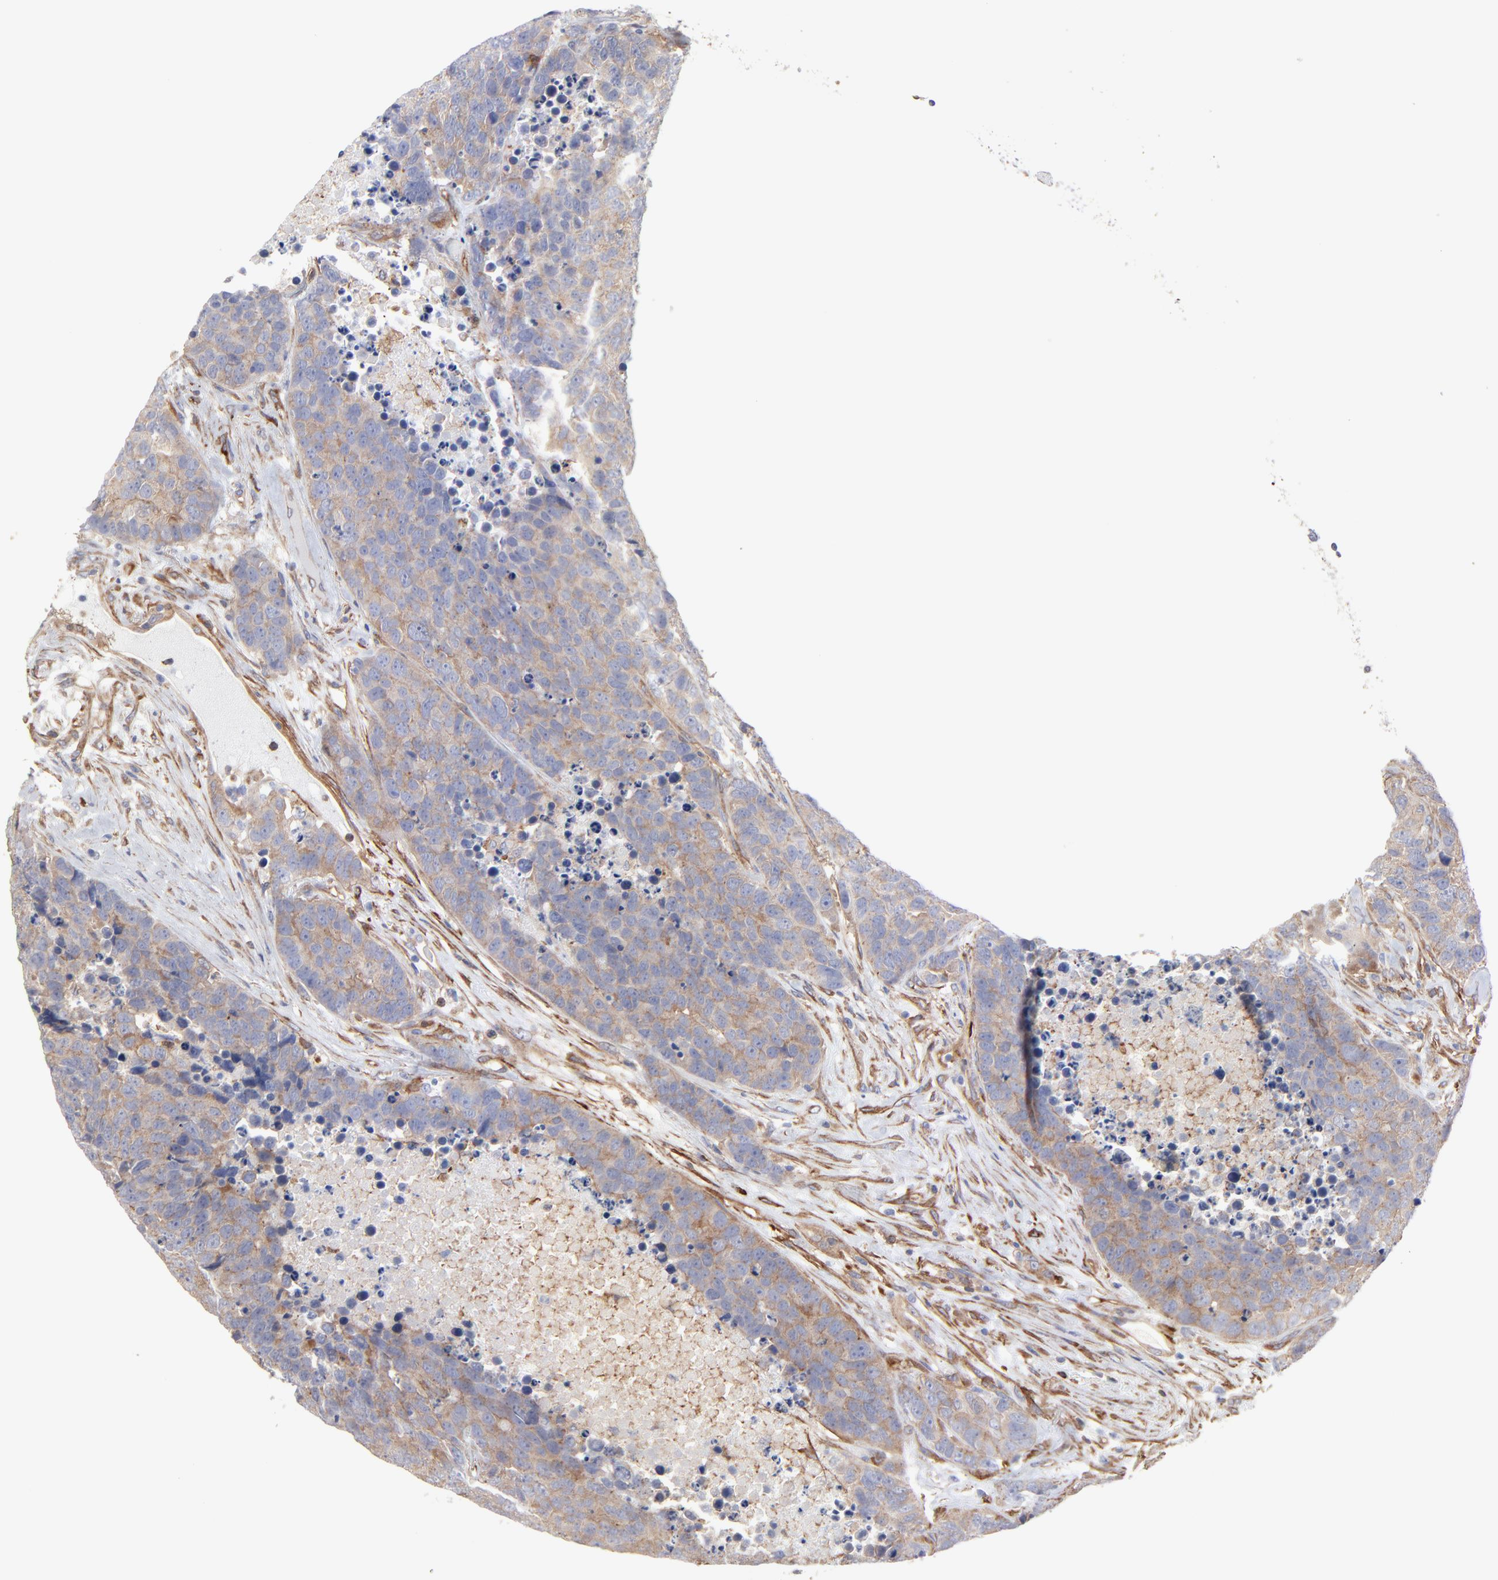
{"staining": {"intensity": "weak", "quantity": ">75%", "location": "cytoplasmic/membranous"}, "tissue": "carcinoid", "cell_type": "Tumor cells", "image_type": "cancer", "snomed": [{"axis": "morphology", "description": "Carcinoid, malignant, NOS"}, {"axis": "topography", "description": "Lung"}], "caption": "About >75% of tumor cells in human carcinoid reveal weak cytoplasmic/membranous protein staining as visualized by brown immunohistochemical staining.", "gene": "PXN", "patient": {"sex": "male", "age": 60}}